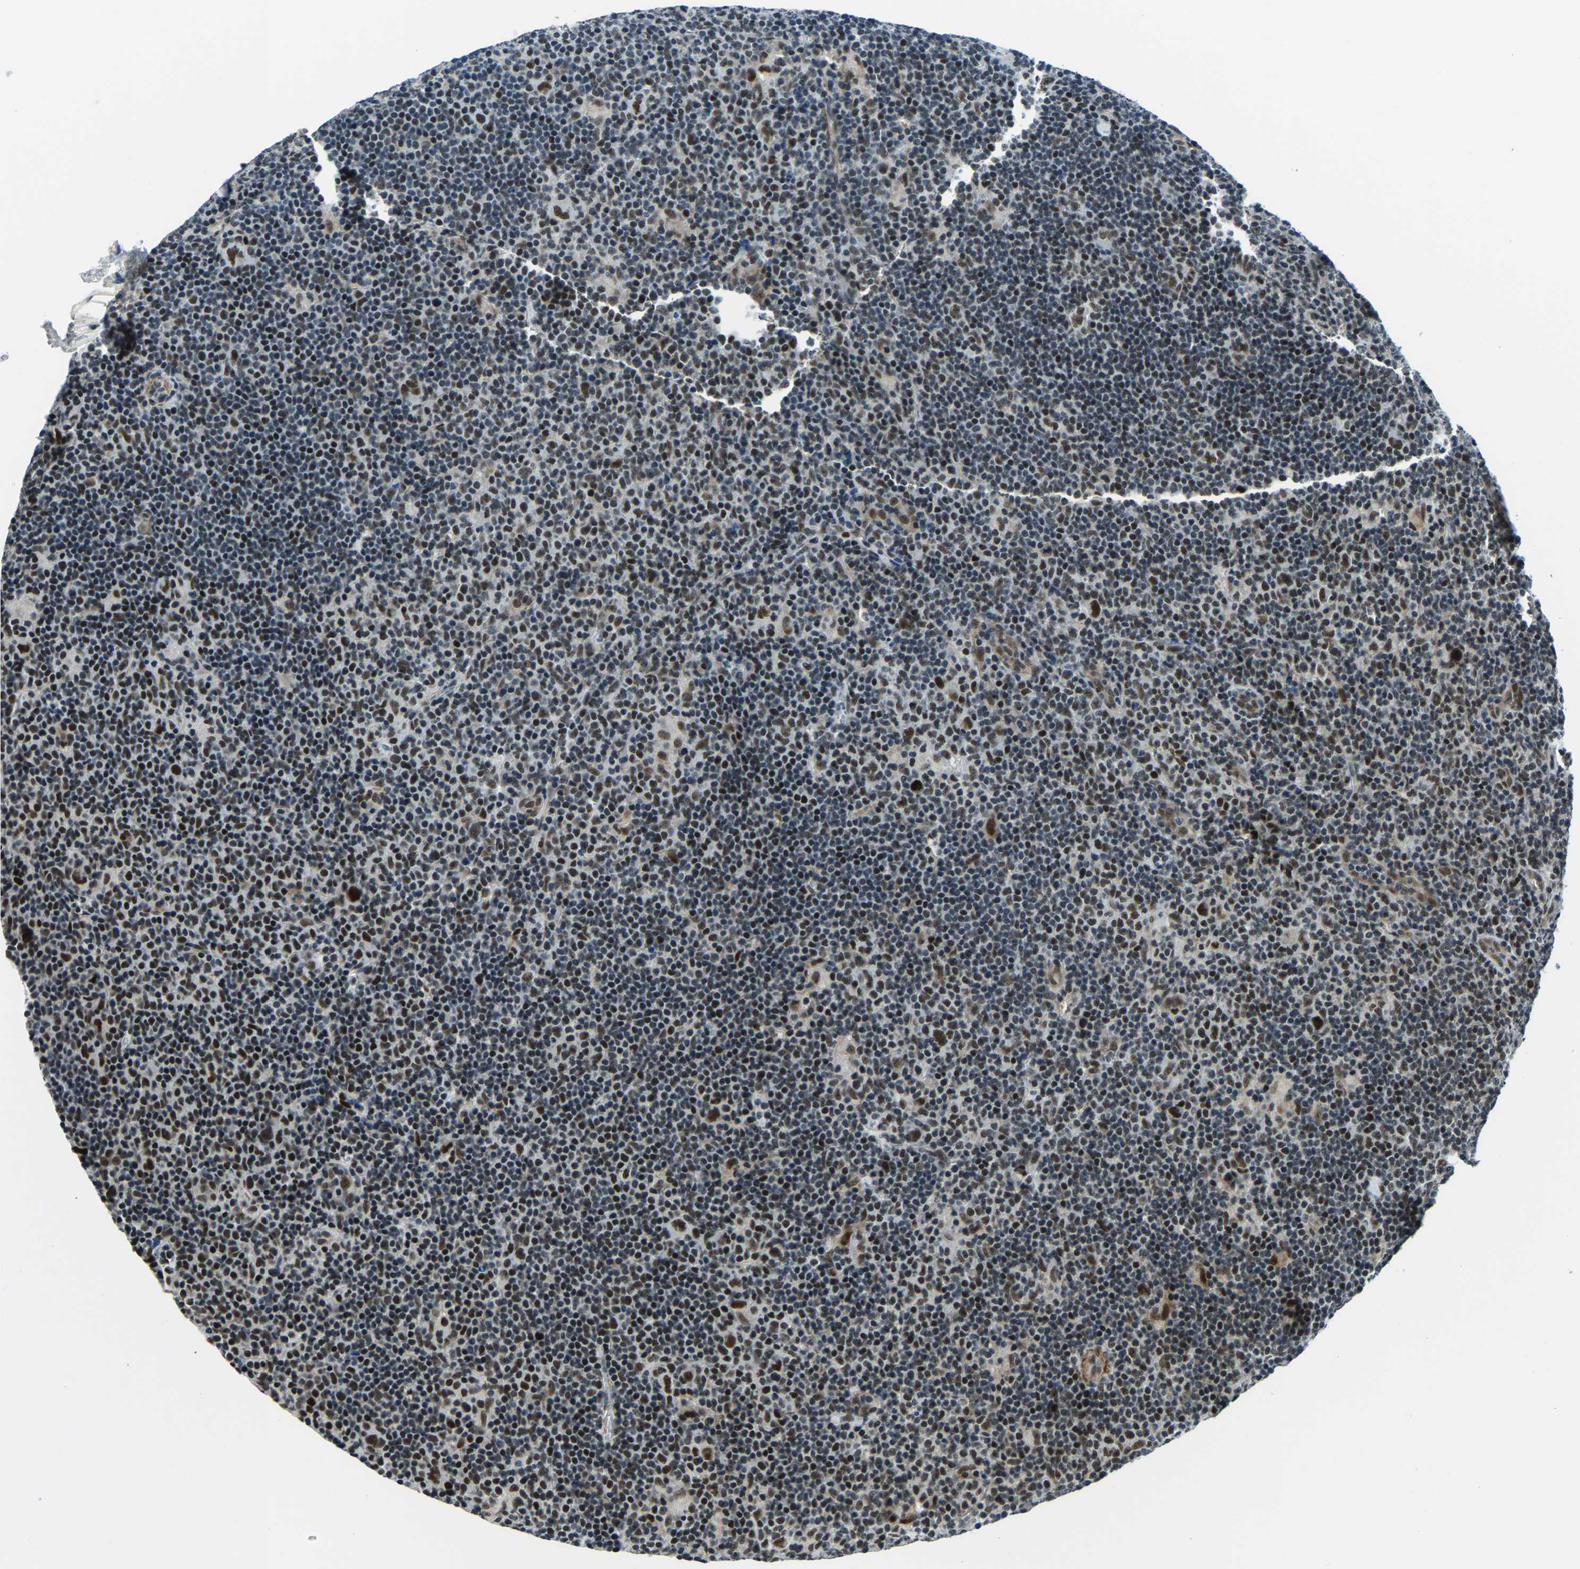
{"staining": {"intensity": "moderate", "quantity": ">75%", "location": "nuclear"}, "tissue": "lymphoma", "cell_type": "Tumor cells", "image_type": "cancer", "snomed": [{"axis": "morphology", "description": "Hodgkin's disease, NOS"}, {"axis": "topography", "description": "Lymph node"}], "caption": "Tumor cells exhibit medium levels of moderate nuclear staining in about >75% of cells in lymphoma. The staining is performed using DAB (3,3'-diaminobenzidine) brown chromogen to label protein expression. The nuclei are counter-stained blue using hematoxylin.", "gene": "PRCC", "patient": {"sex": "female", "age": 57}}